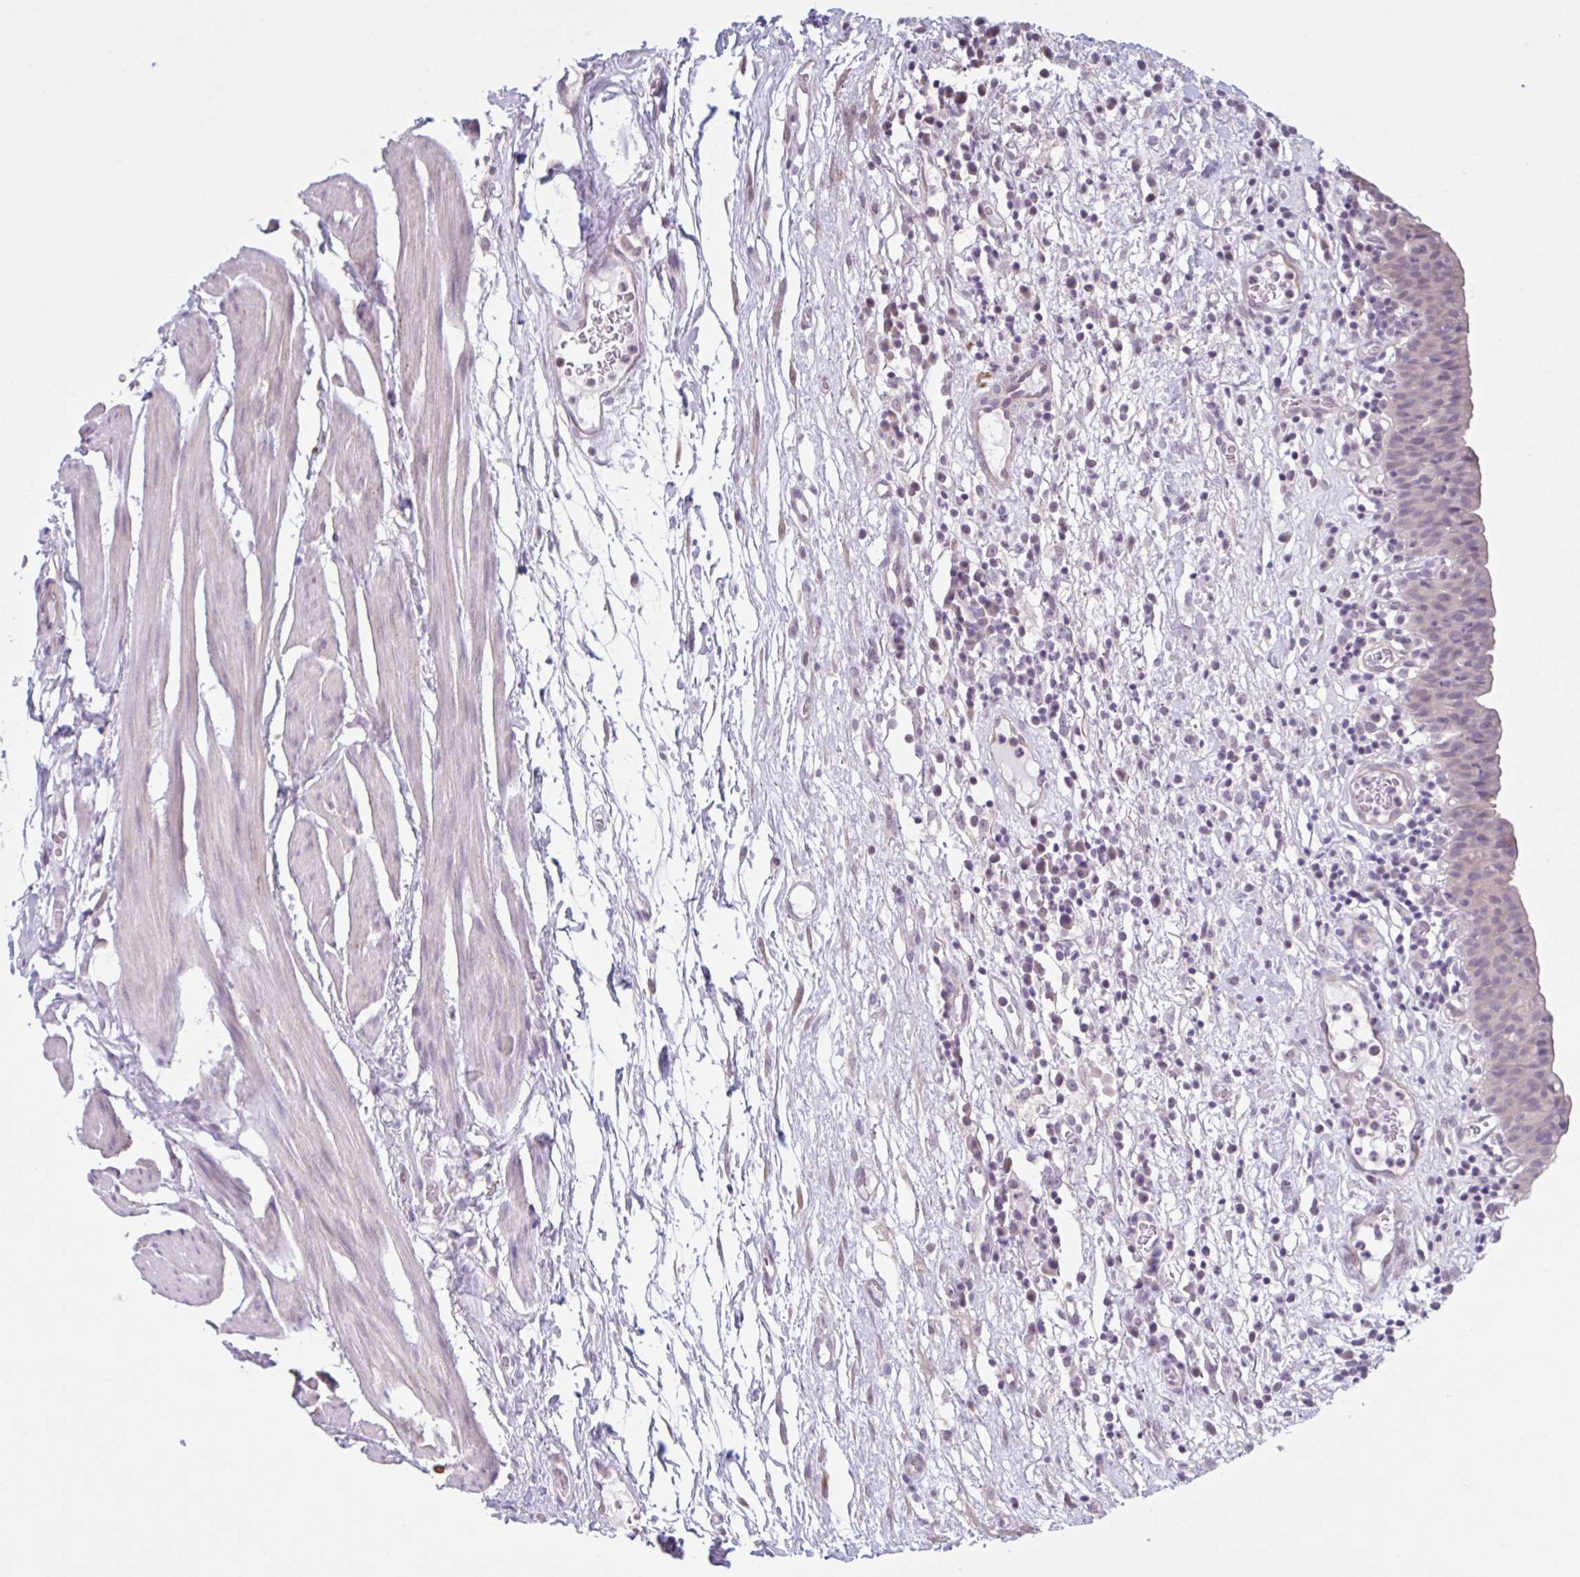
{"staining": {"intensity": "weak", "quantity": "<25%", "location": "nuclear"}, "tissue": "urinary bladder", "cell_type": "Urothelial cells", "image_type": "normal", "snomed": [{"axis": "morphology", "description": "Normal tissue, NOS"}, {"axis": "morphology", "description": "Inflammation, NOS"}, {"axis": "topography", "description": "Urinary bladder"}], "caption": "An image of urinary bladder stained for a protein exhibits no brown staining in urothelial cells. (Immunohistochemistry, brightfield microscopy, high magnification).", "gene": "CDH19", "patient": {"sex": "male", "age": 57}}